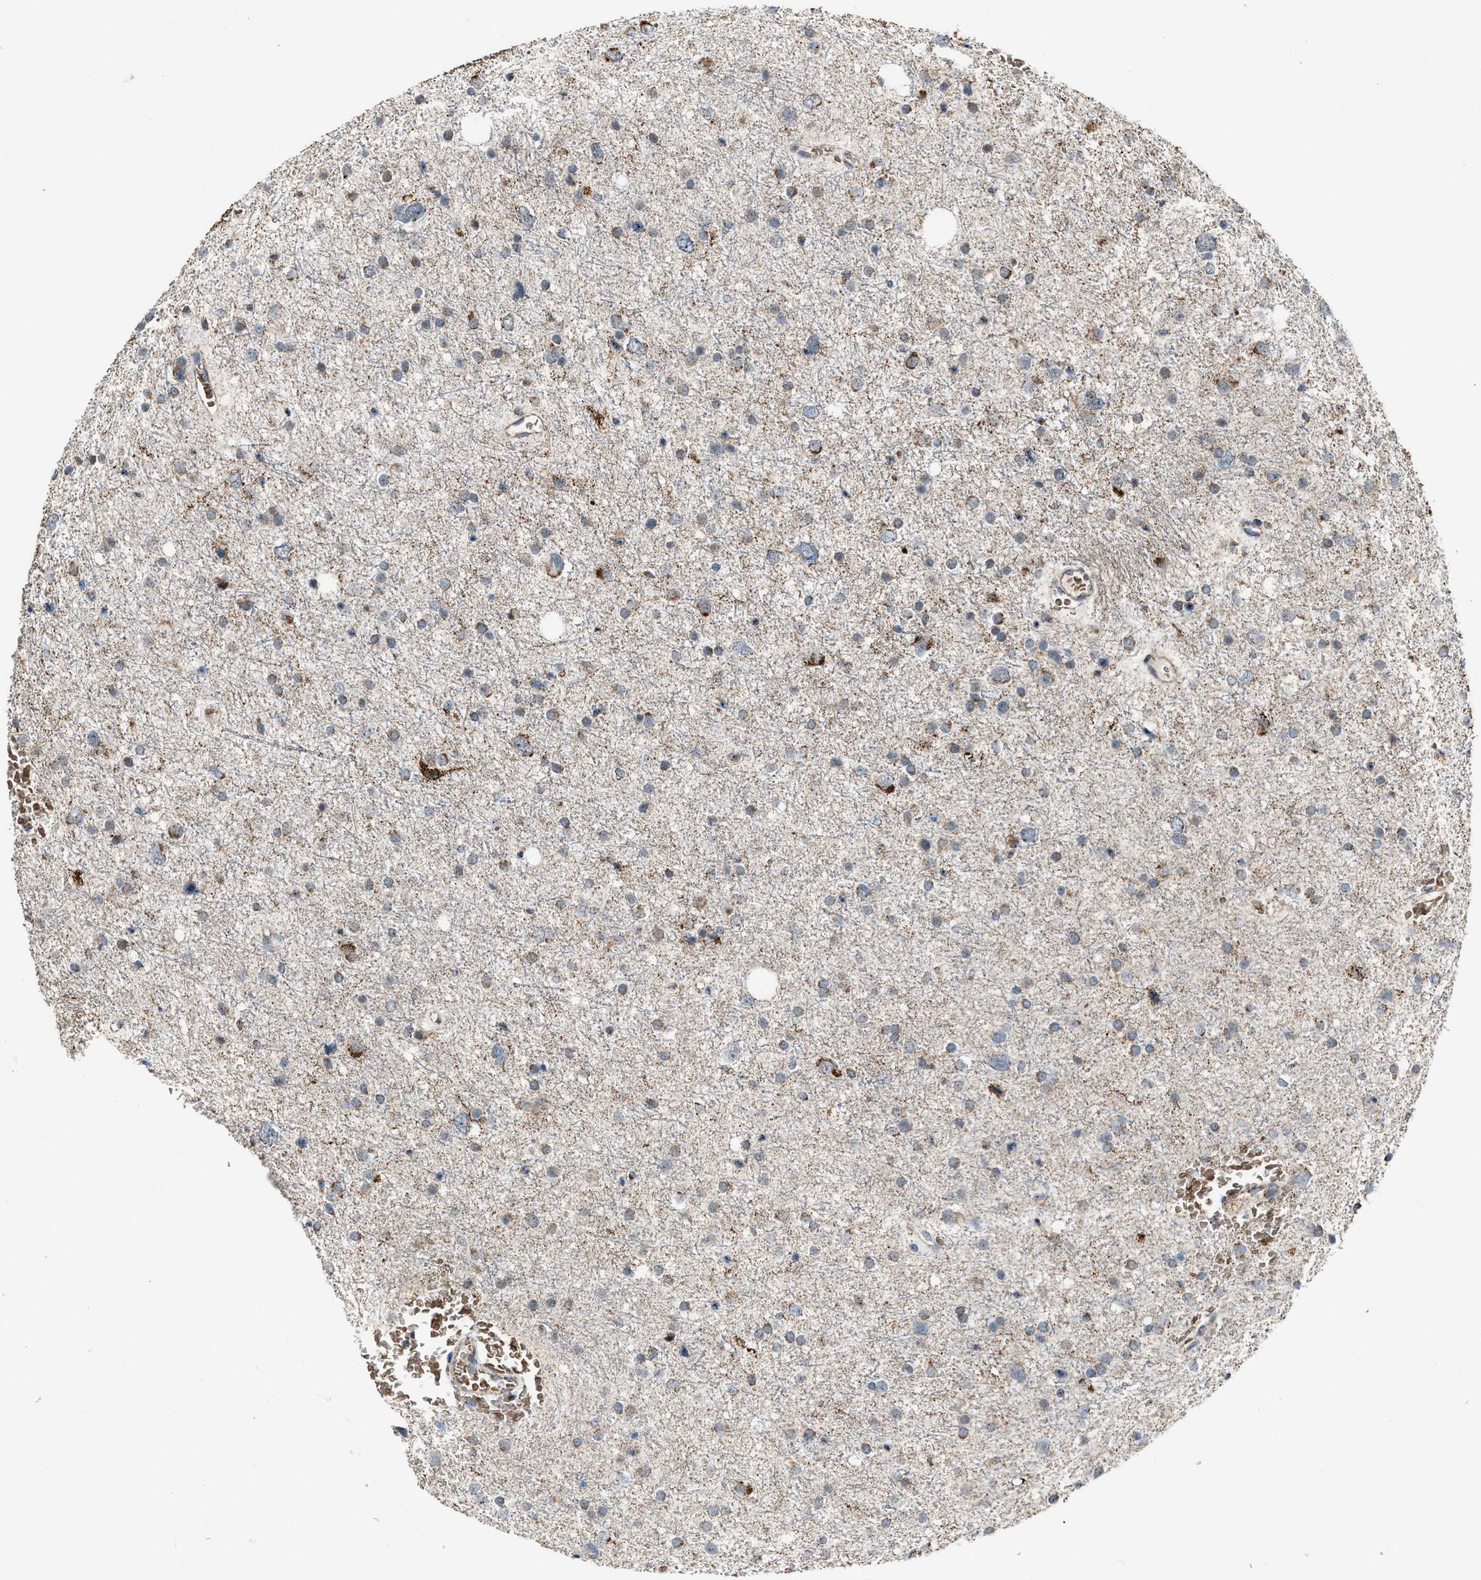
{"staining": {"intensity": "weak", "quantity": "25%-75%", "location": "cytoplasmic/membranous"}, "tissue": "glioma", "cell_type": "Tumor cells", "image_type": "cancer", "snomed": [{"axis": "morphology", "description": "Glioma, malignant, Low grade"}, {"axis": "topography", "description": "Brain"}], "caption": "DAB (3,3'-diaminobenzidine) immunohistochemical staining of human malignant glioma (low-grade) demonstrates weak cytoplasmic/membranous protein staining in approximately 25%-75% of tumor cells. Using DAB (brown) and hematoxylin (blue) stains, captured at high magnification using brightfield microscopy.", "gene": "CHN2", "patient": {"sex": "female", "age": 37}}